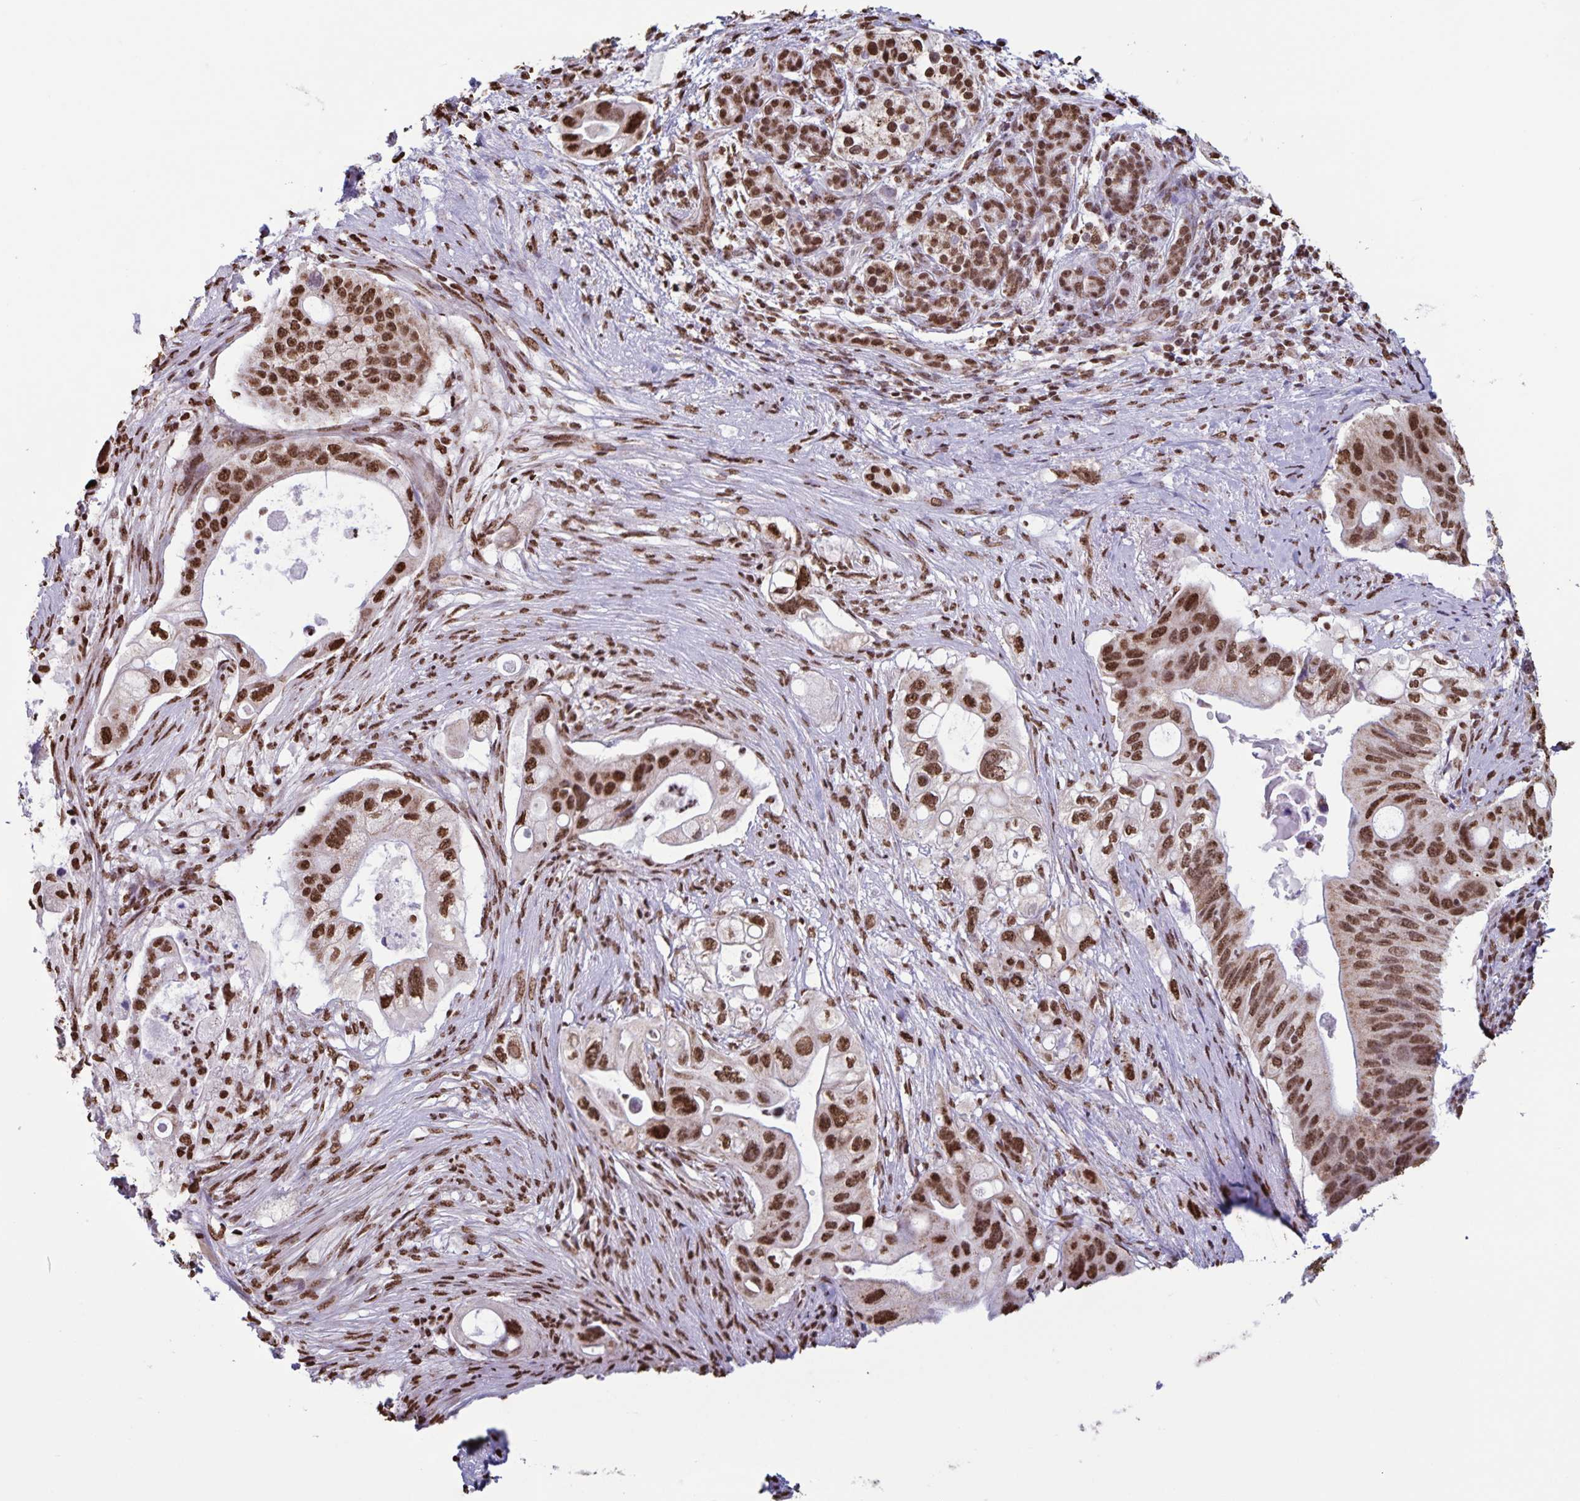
{"staining": {"intensity": "strong", "quantity": ">75%", "location": "nuclear"}, "tissue": "pancreatic cancer", "cell_type": "Tumor cells", "image_type": "cancer", "snomed": [{"axis": "morphology", "description": "Adenocarcinoma, NOS"}, {"axis": "topography", "description": "Pancreas"}], "caption": "Human pancreatic cancer stained with a brown dye shows strong nuclear positive positivity in approximately >75% of tumor cells.", "gene": "DUT", "patient": {"sex": "female", "age": 72}}